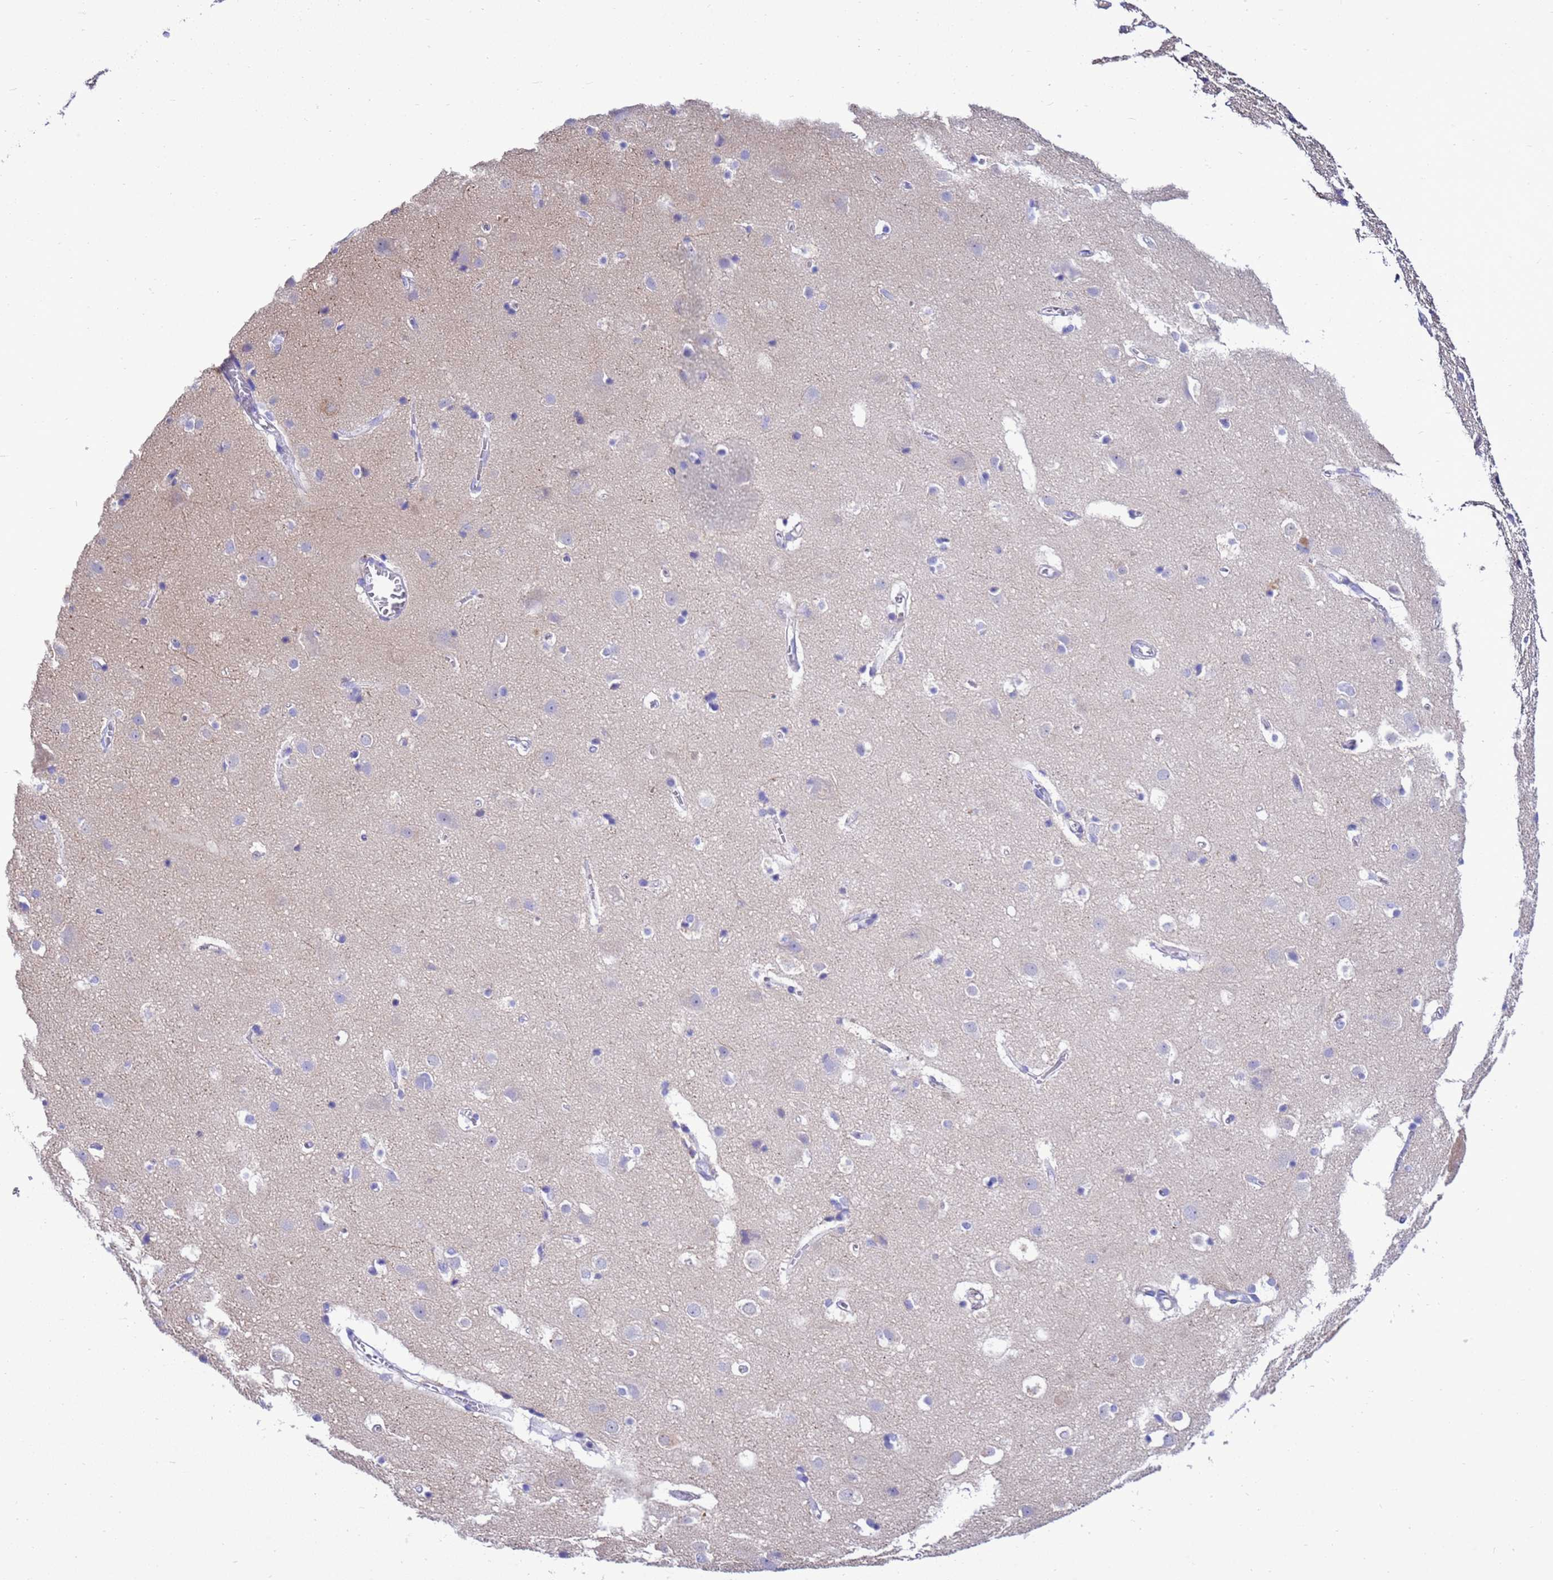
{"staining": {"intensity": "negative", "quantity": "none", "location": "none"}, "tissue": "cerebral cortex", "cell_type": "Endothelial cells", "image_type": "normal", "snomed": [{"axis": "morphology", "description": "Normal tissue, NOS"}, {"axis": "topography", "description": "Cerebral cortex"}], "caption": "The image reveals no significant positivity in endothelial cells of cerebral cortex.", "gene": "KICS2", "patient": {"sex": "male", "age": 54}}